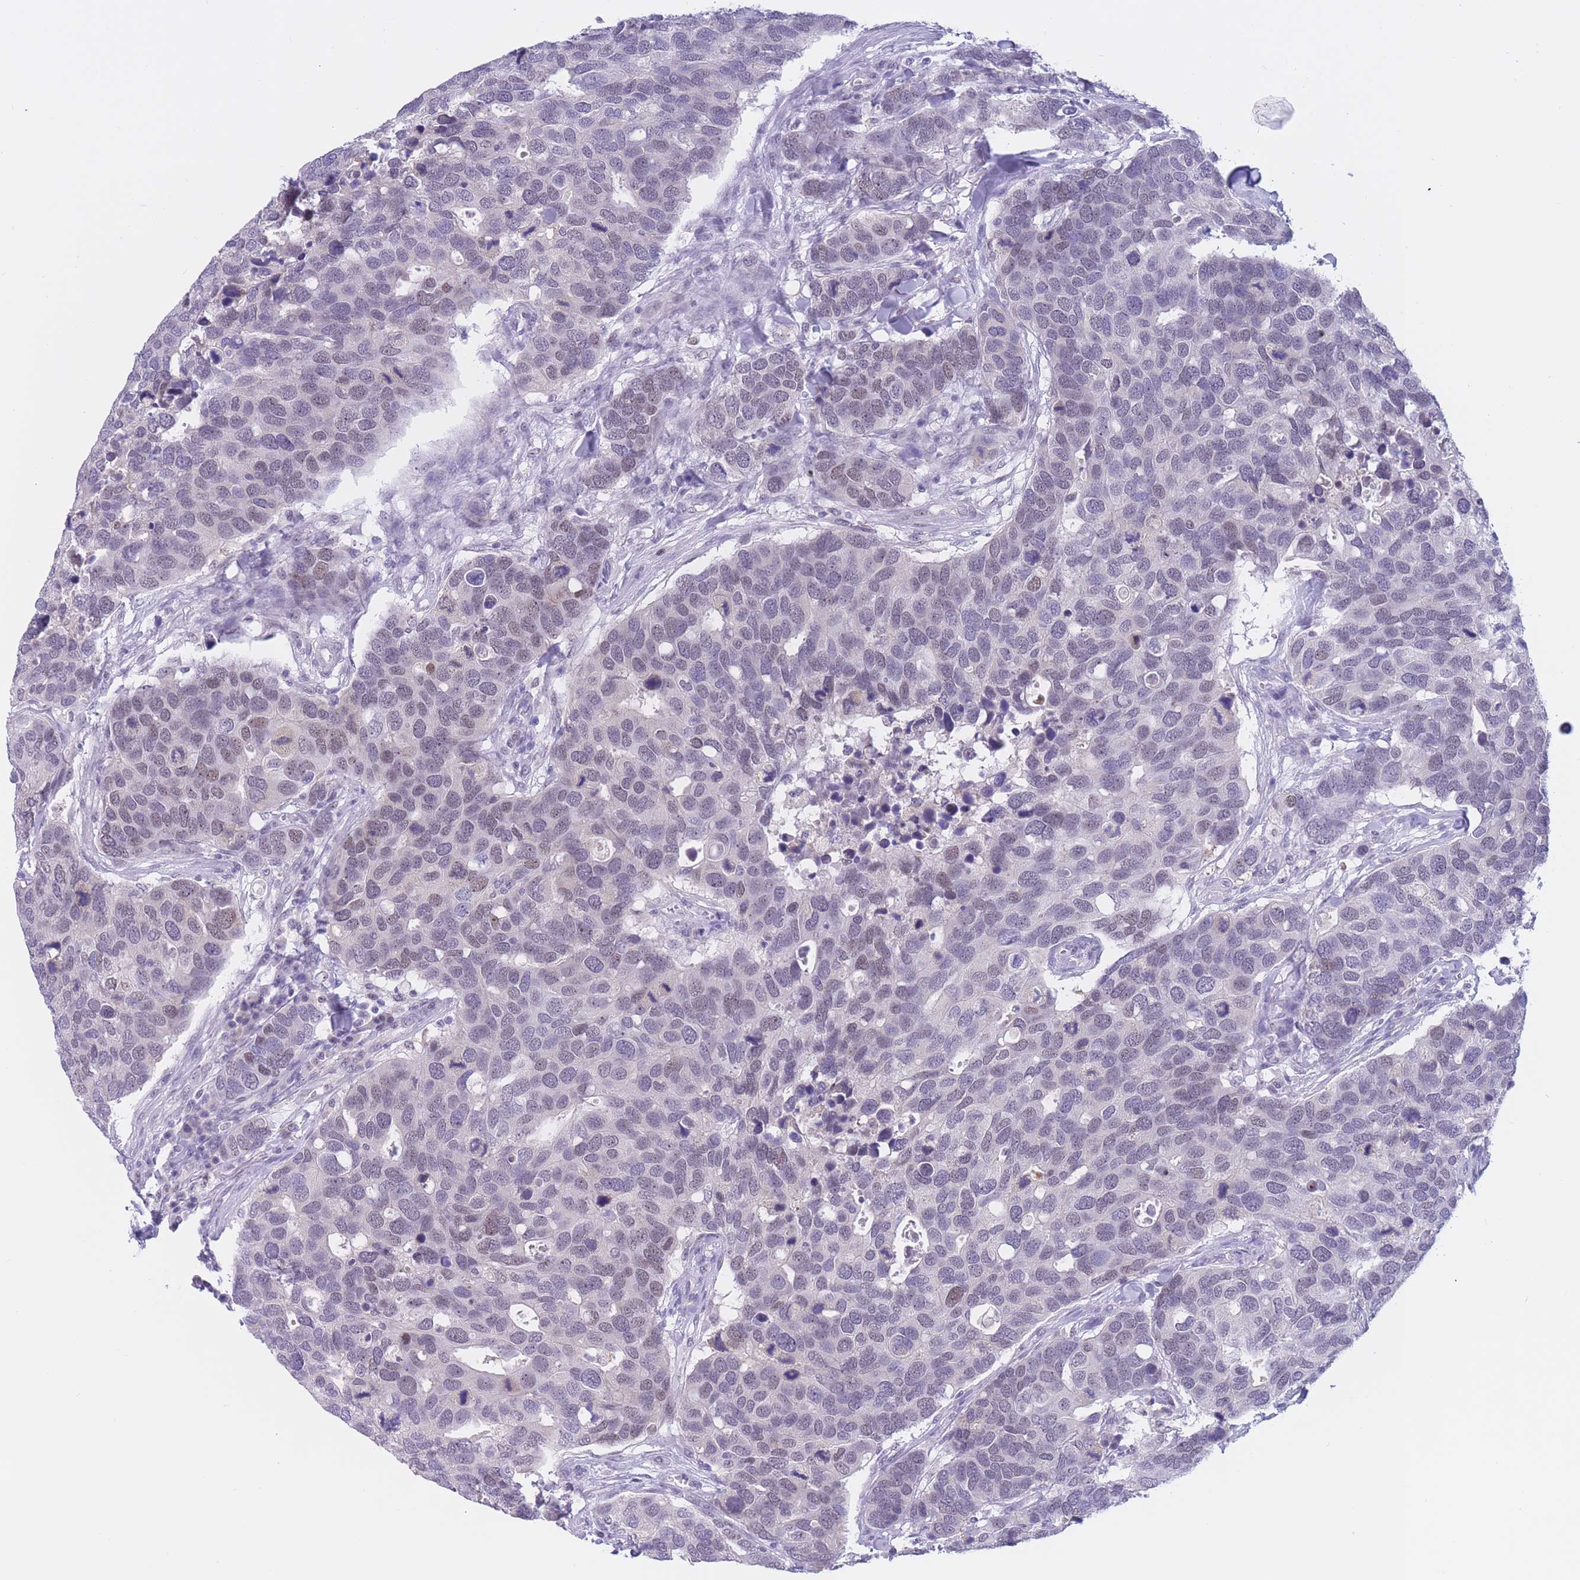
{"staining": {"intensity": "weak", "quantity": "<25%", "location": "nuclear"}, "tissue": "breast cancer", "cell_type": "Tumor cells", "image_type": "cancer", "snomed": [{"axis": "morphology", "description": "Duct carcinoma"}, {"axis": "topography", "description": "Breast"}], "caption": "Tumor cells show no significant protein positivity in breast cancer.", "gene": "BOP1", "patient": {"sex": "female", "age": 83}}